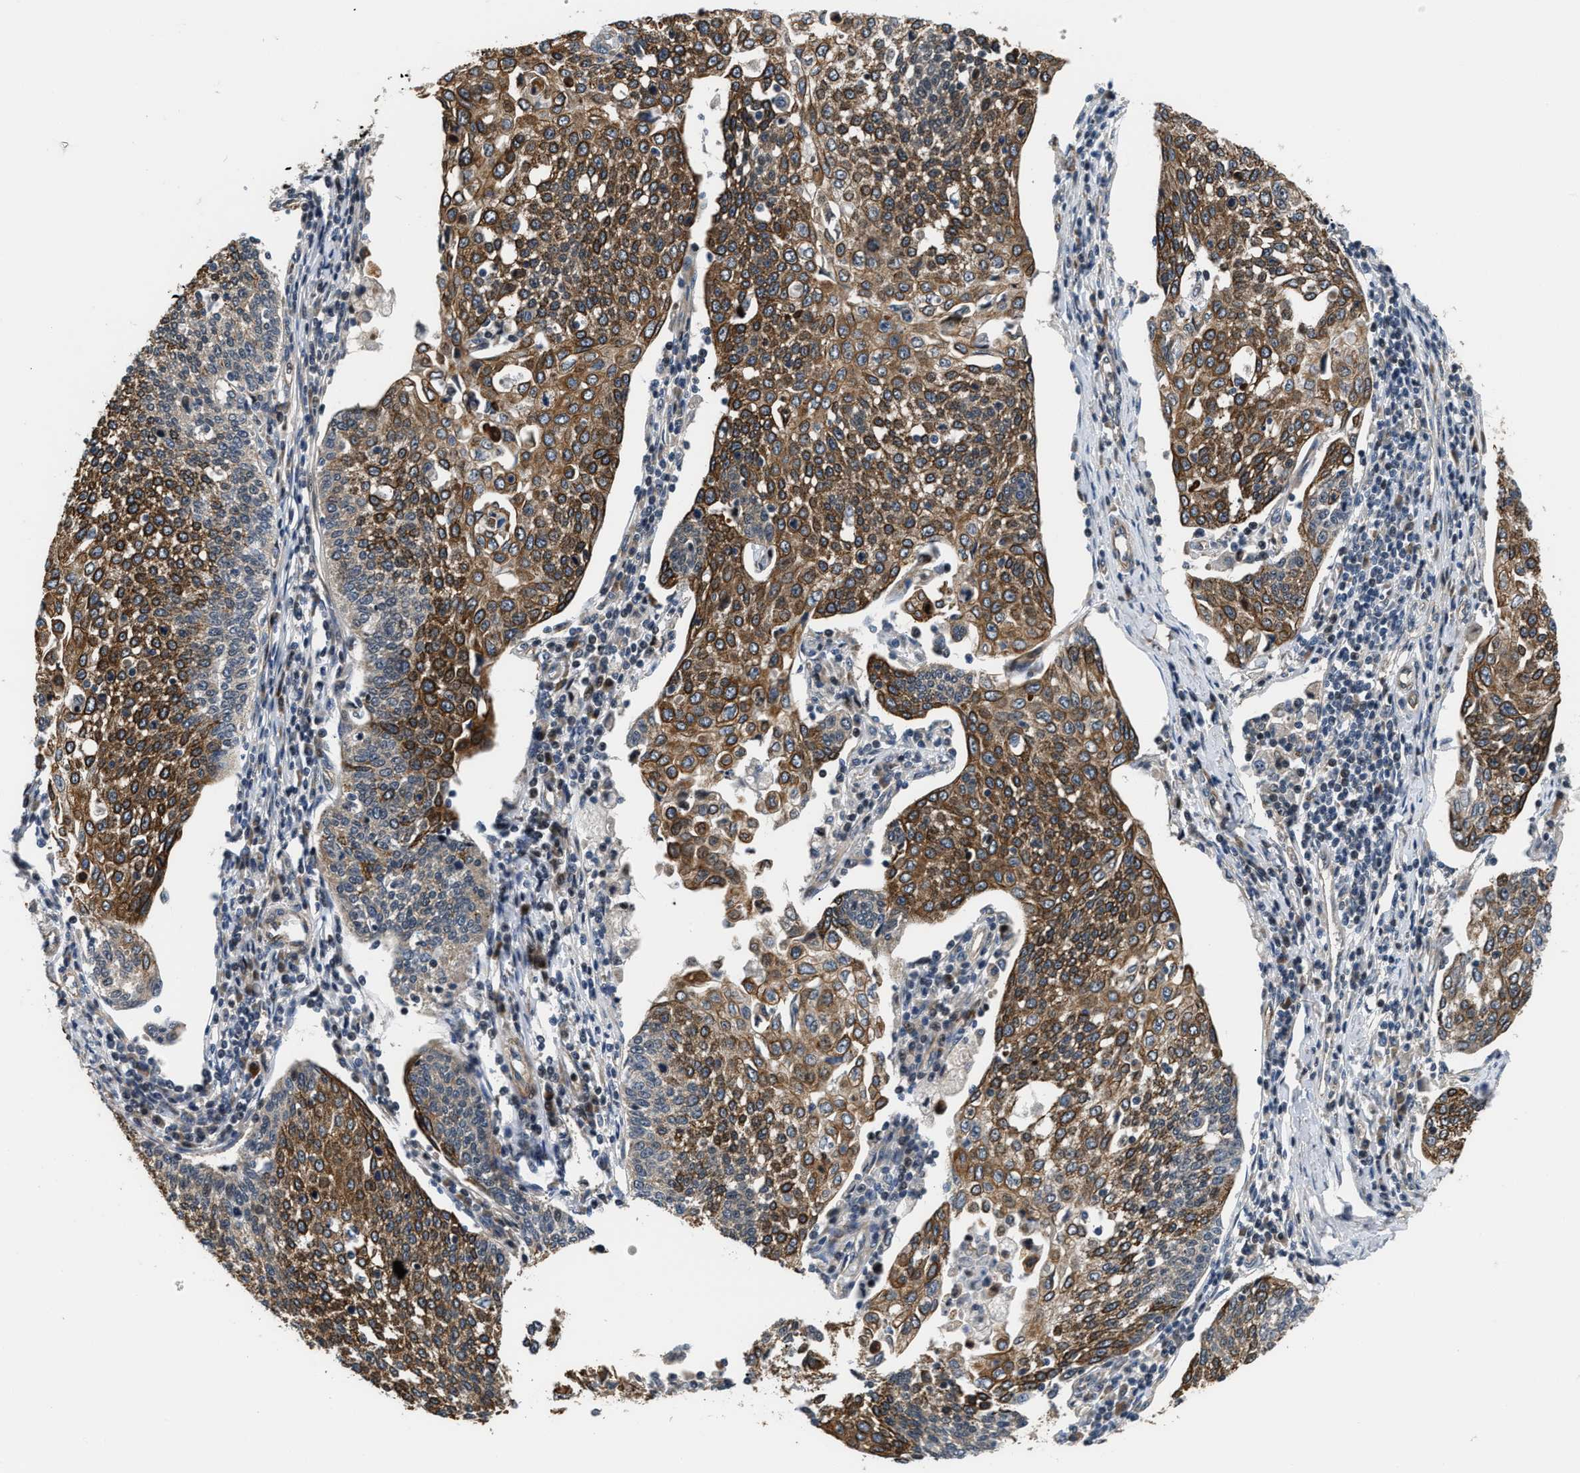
{"staining": {"intensity": "moderate", "quantity": ">75%", "location": "cytoplasmic/membranous"}, "tissue": "cervical cancer", "cell_type": "Tumor cells", "image_type": "cancer", "snomed": [{"axis": "morphology", "description": "Squamous cell carcinoma, NOS"}, {"axis": "topography", "description": "Cervix"}], "caption": "Cervical squamous cell carcinoma was stained to show a protein in brown. There is medium levels of moderate cytoplasmic/membranous positivity in about >75% of tumor cells.", "gene": "ALDH3A2", "patient": {"sex": "female", "age": 34}}